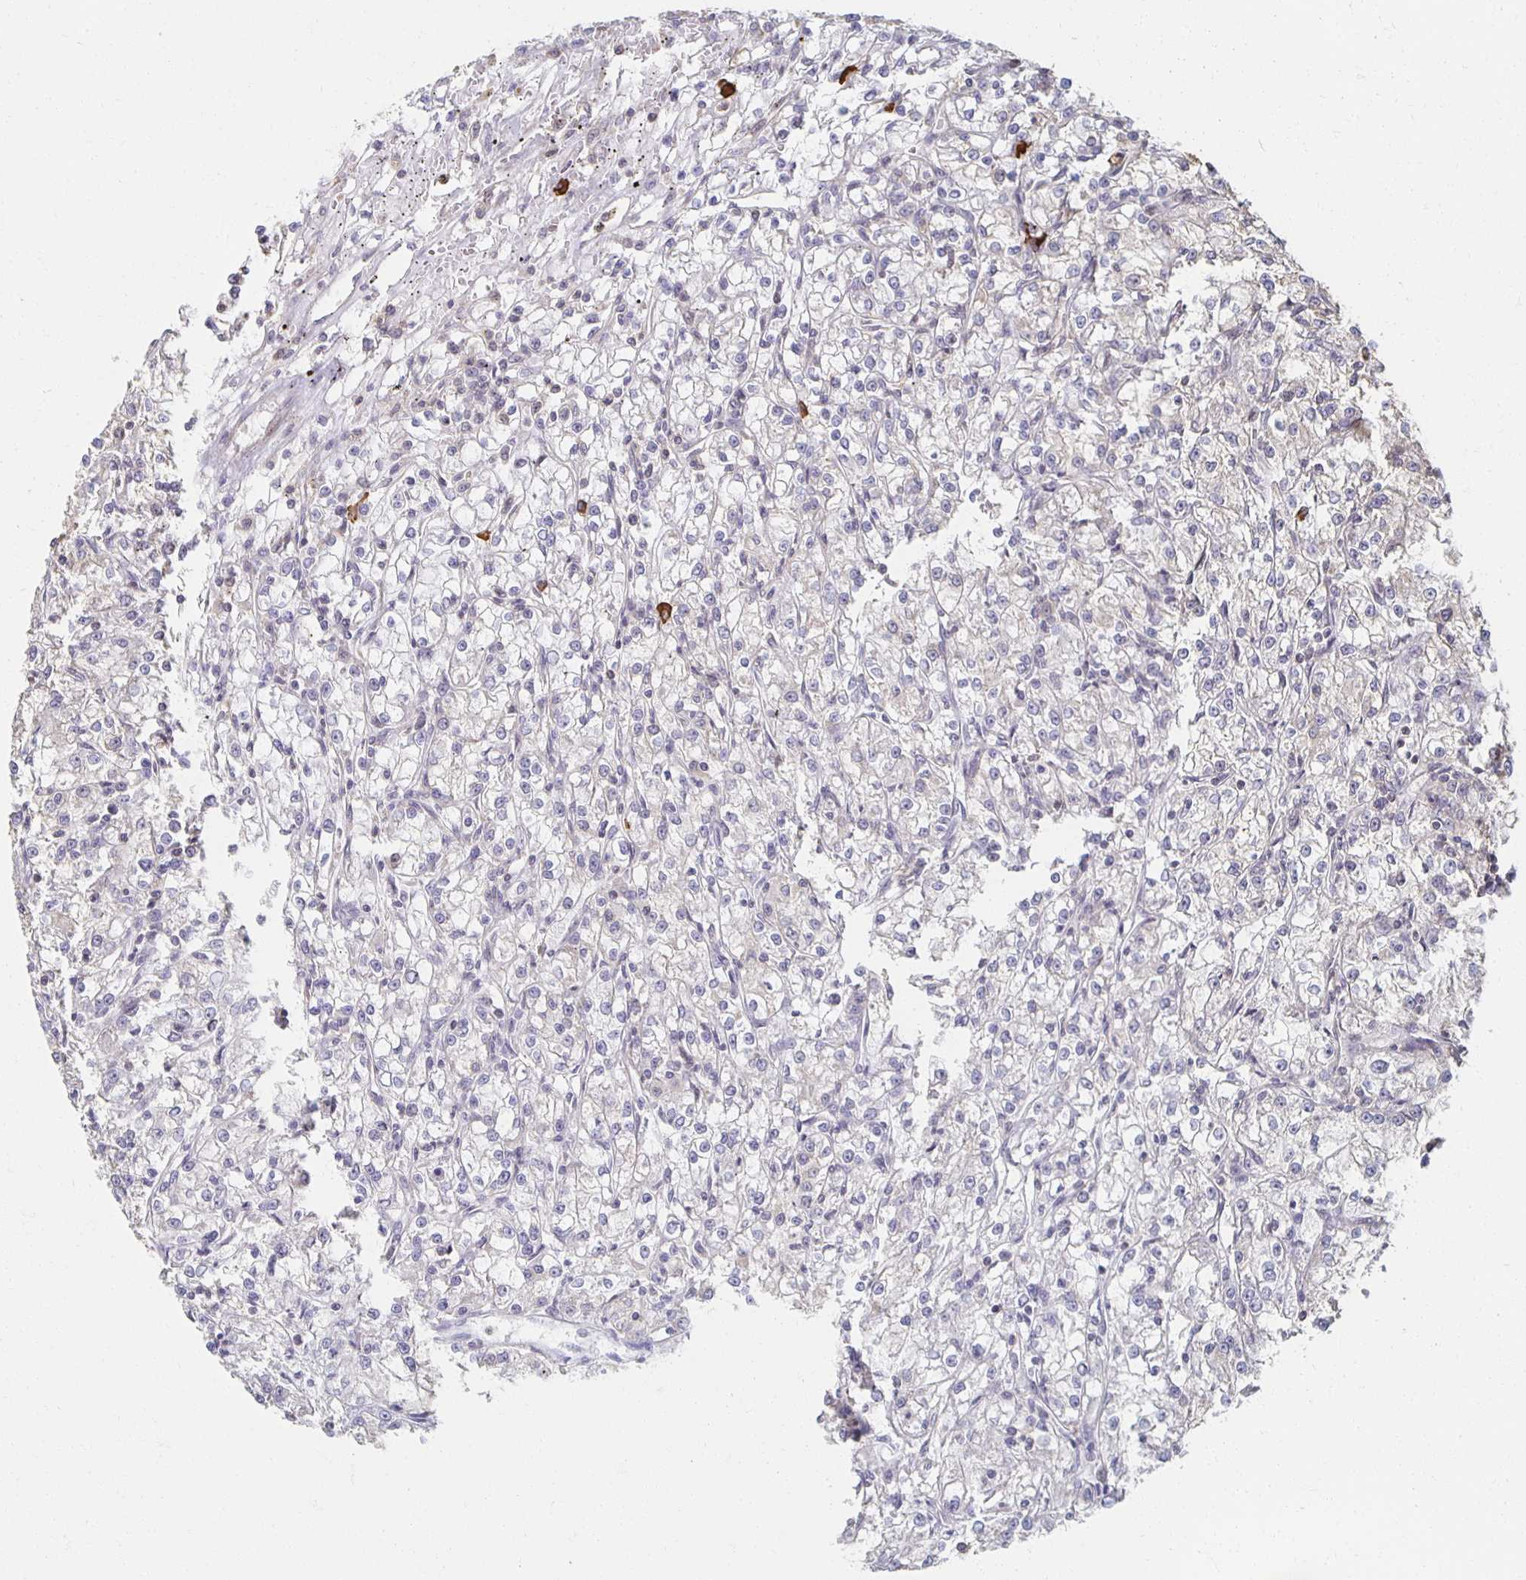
{"staining": {"intensity": "negative", "quantity": "none", "location": "none"}, "tissue": "renal cancer", "cell_type": "Tumor cells", "image_type": "cancer", "snomed": [{"axis": "morphology", "description": "Adenocarcinoma, NOS"}, {"axis": "topography", "description": "Kidney"}], "caption": "IHC photomicrograph of neoplastic tissue: human adenocarcinoma (renal) stained with DAB reveals no significant protein staining in tumor cells.", "gene": "ZNF692", "patient": {"sex": "female", "age": 59}}